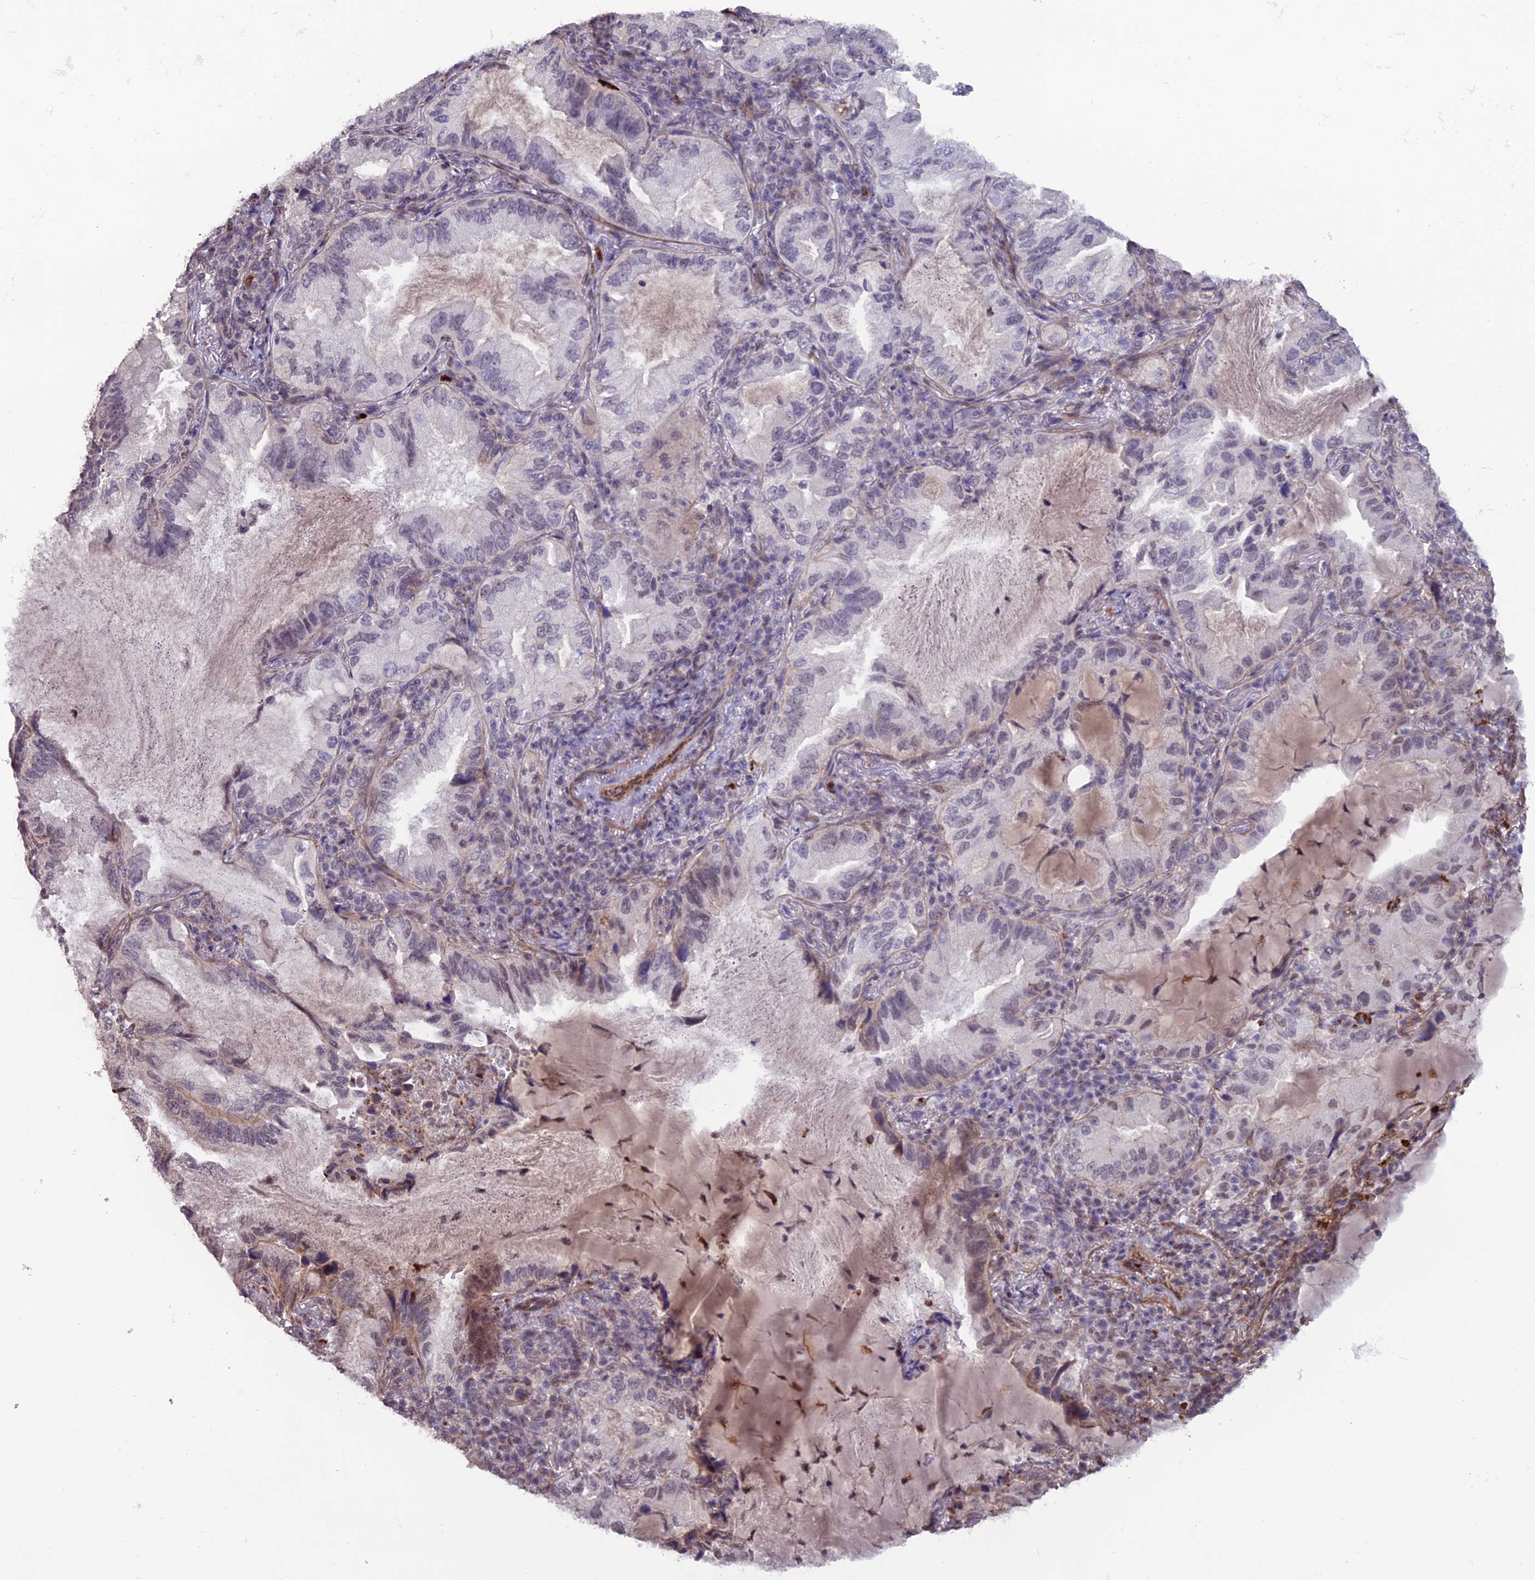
{"staining": {"intensity": "weak", "quantity": "<25%", "location": "nuclear"}, "tissue": "lung cancer", "cell_type": "Tumor cells", "image_type": "cancer", "snomed": [{"axis": "morphology", "description": "Adenocarcinoma, NOS"}, {"axis": "topography", "description": "Lung"}], "caption": "DAB (3,3'-diaminobenzidine) immunohistochemical staining of lung cancer (adenocarcinoma) reveals no significant positivity in tumor cells.", "gene": "COL6A6", "patient": {"sex": "female", "age": 69}}